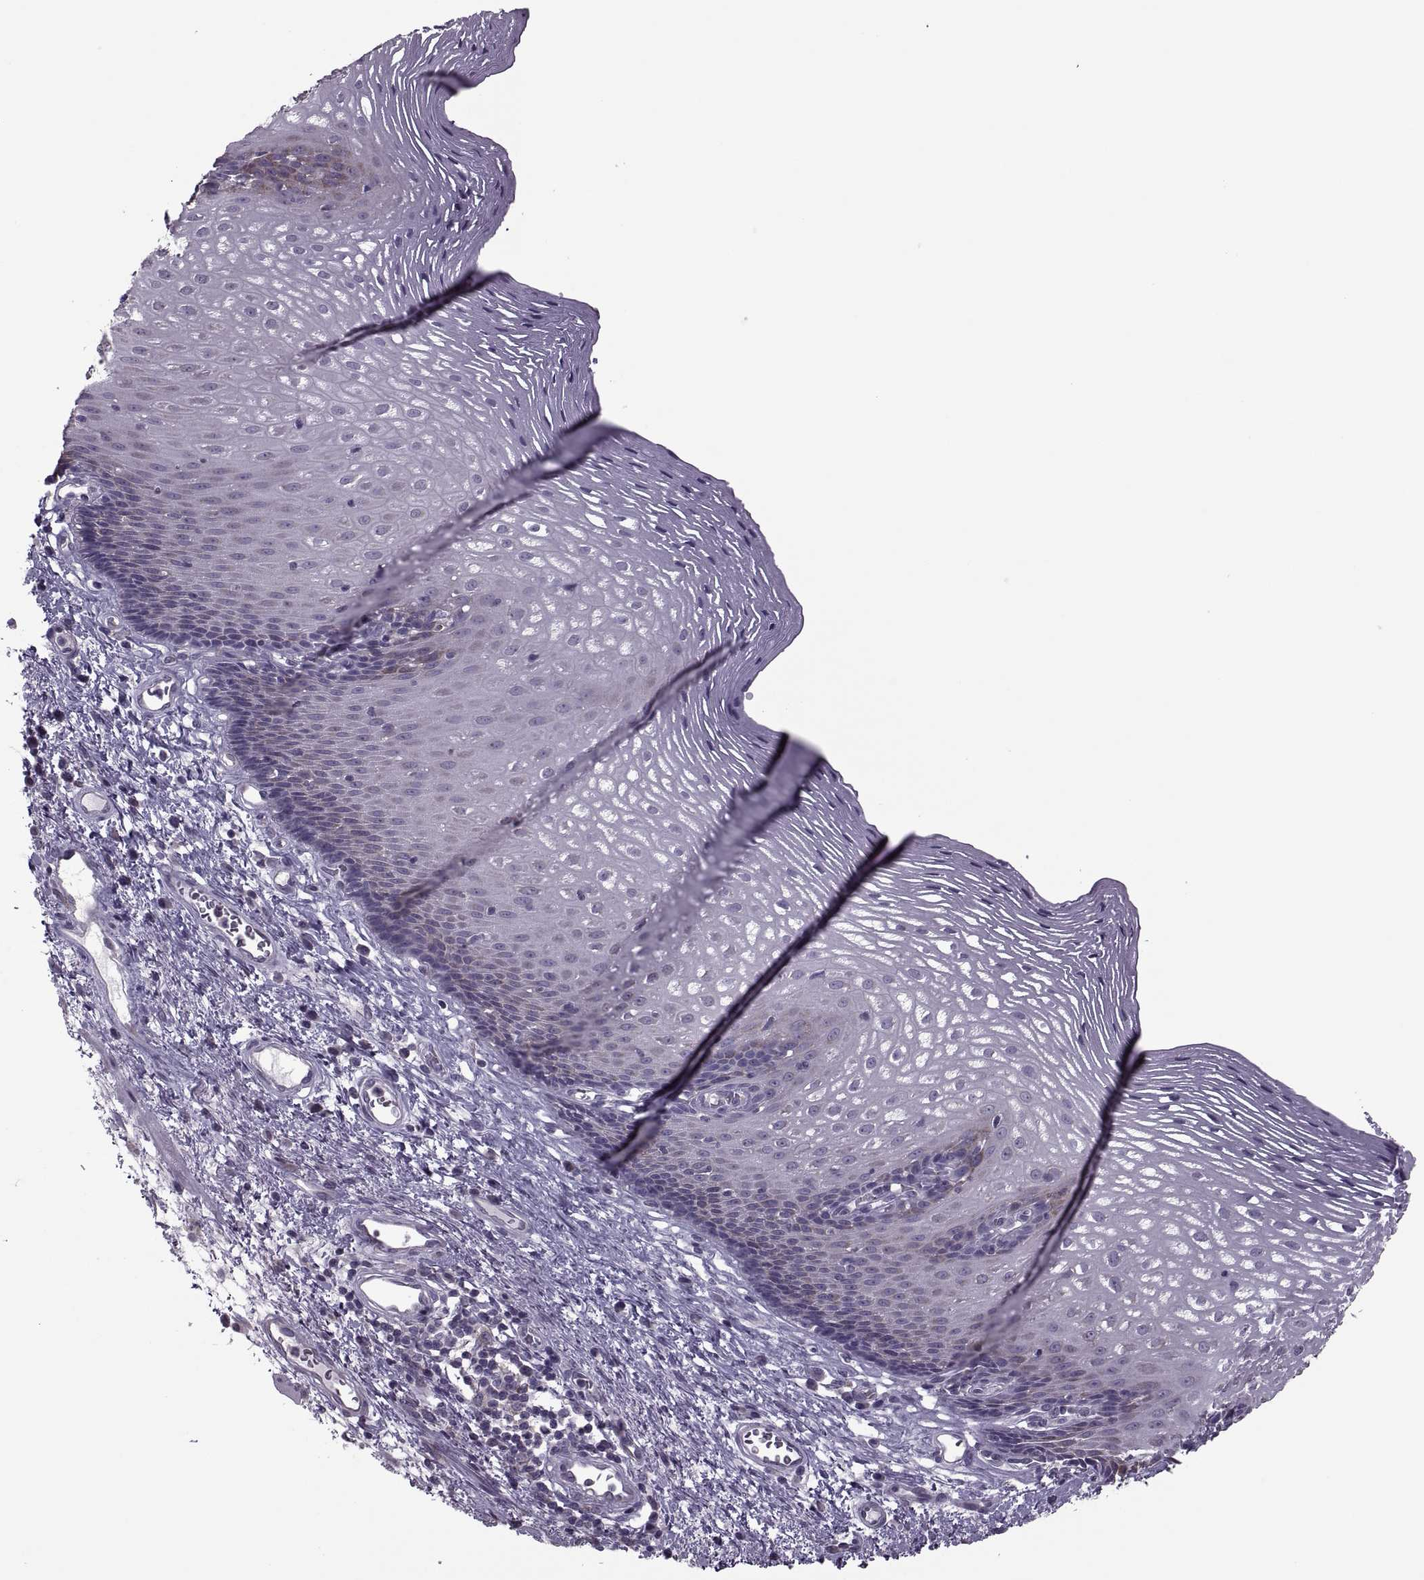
{"staining": {"intensity": "moderate", "quantity": "<25%", "location": "cytoplasmic/membranous"}, "tissue": "esophagus", "cell_type": "Squamous epithelial cells", "image_type": "normal", "snomed": [{"axis": "morphology", "description": "Normal tissue, NOS"}, {"axis": "topography", "description": "Esophagus"}], "caption": "Moderate cytoplasmic/membranous expression for a protein is identified in about <25% of squamous epithelial cells of benign esophagus using IHC.", "gene": "PABPC1", "patient": {"sex": "male", "age": 76}}